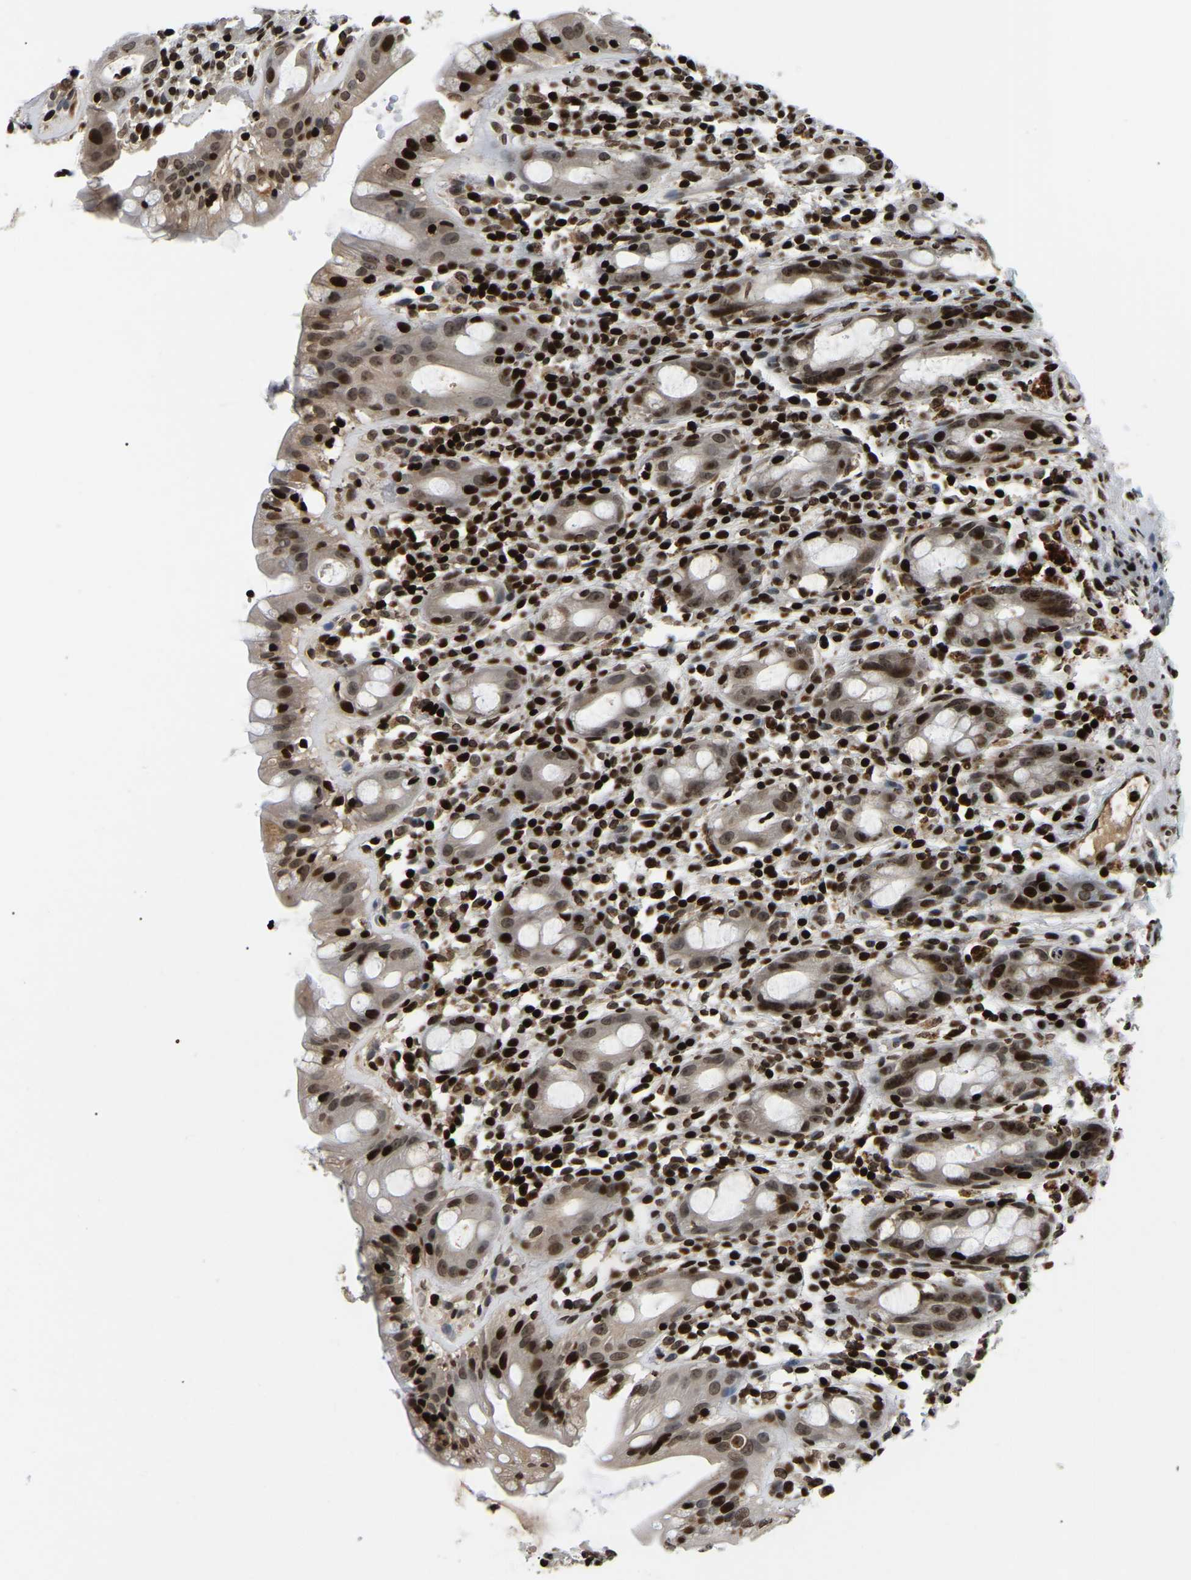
{"staining": {"intensity": "strong", "quantity": ">75%", "location": "nuclear"}, "tissue": "rectum", "cell_type": "Glandular cells", "image_type": "normal", "snomed": [{"axis": "morphology", "description": "Normal tissue, NOS"}, {"axis": "topography", "description": "Rectum"}], "caption": "Protein staining by IHC reveals strong nuclear expression in about >75% of glandular cells in normal rectum.", "gene": "LRRC61", "patient": {"sex": "male", "age": 44}}